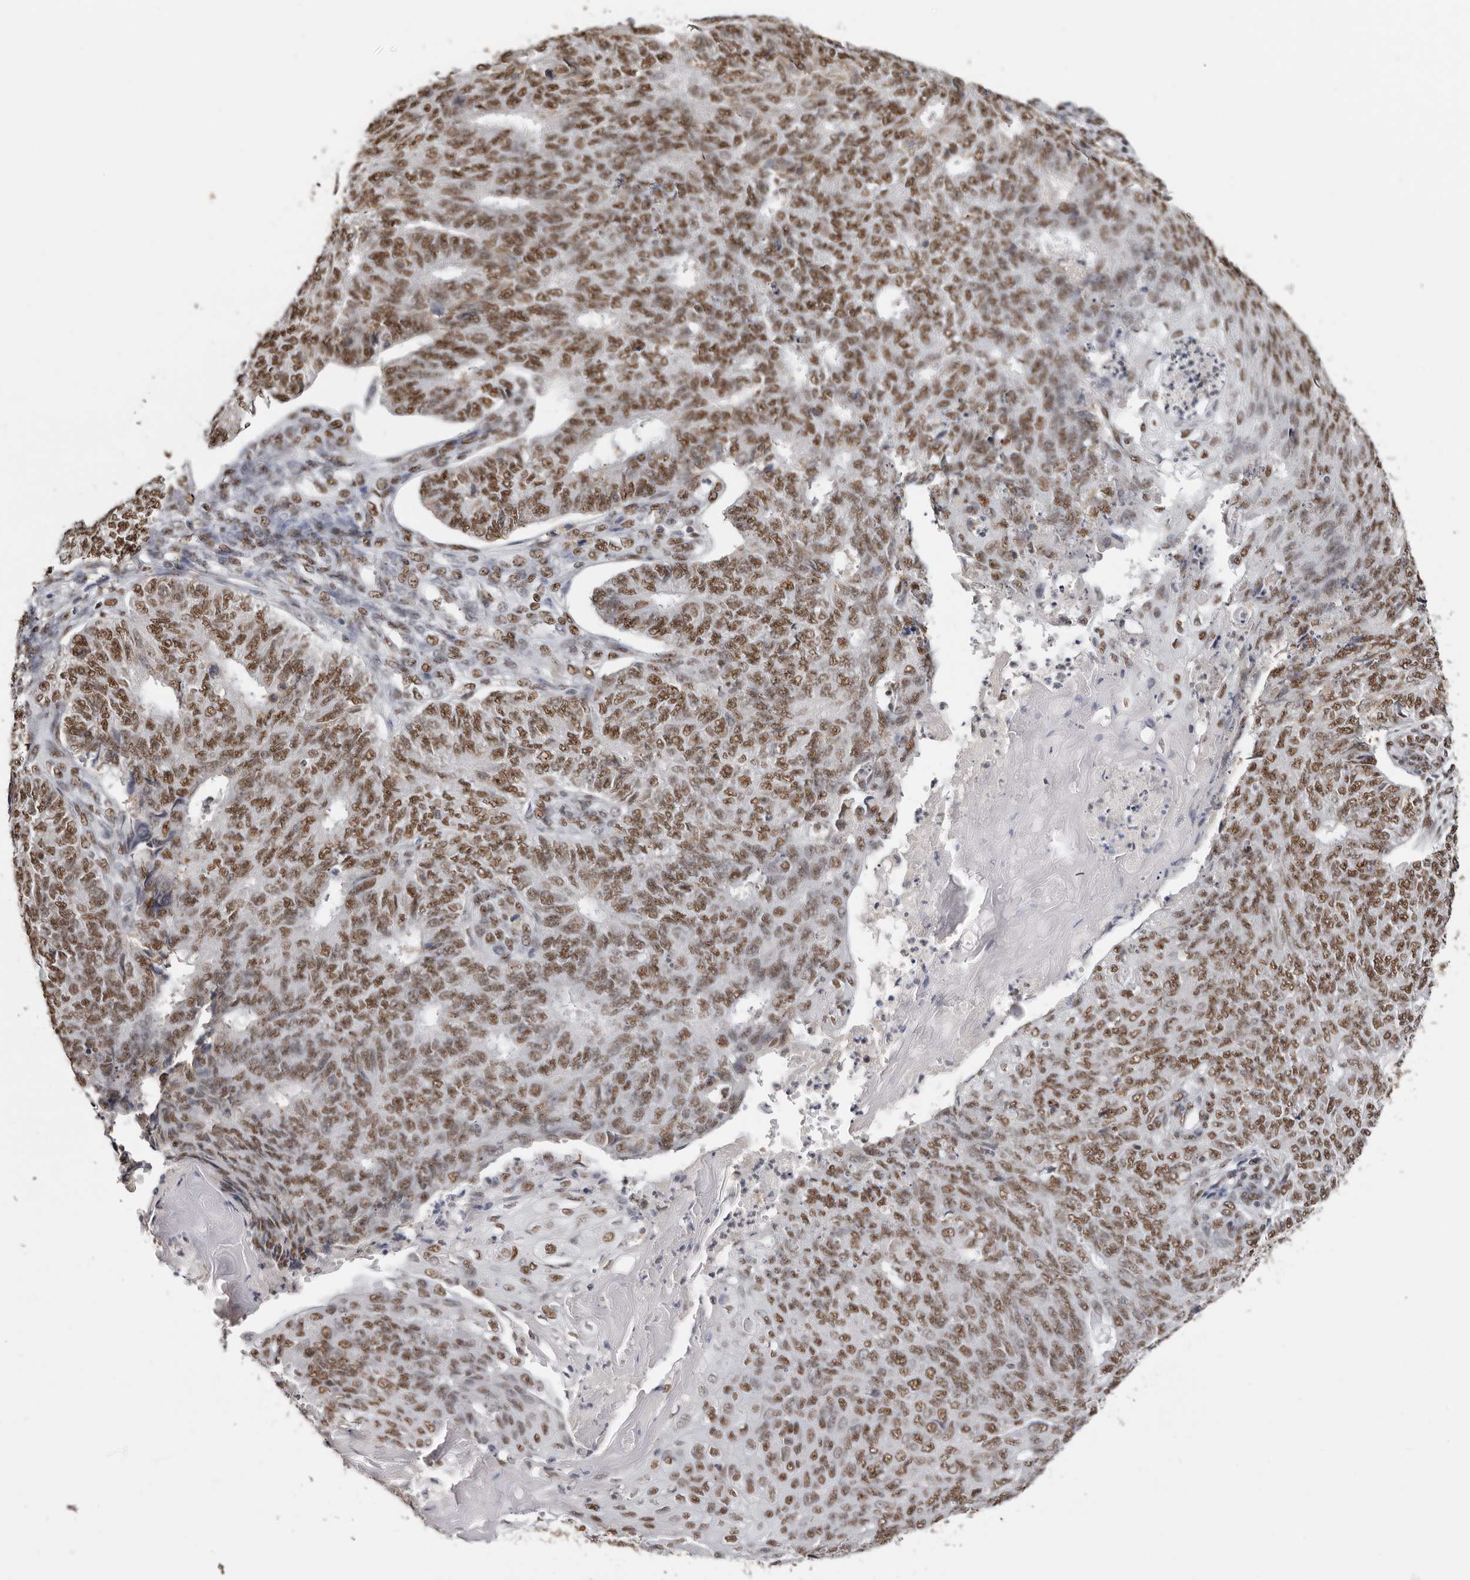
{"staining": {"intensity": "moderate", "quantity": ">75%", "location": "nuclear"}, "tissue": "endometrial cancer", "cell_type": "Tumor cells", "image_type": "cancer", "snomed": [{"axis": "morphology", "description": "Adenocarcinoma, NOS"}, {"axis": "topography", "description": "Endometrium"}], "caption": "An image showing moderate nuclear expression in about >75% of tumor cells in adenocarcinoma (endometrial), as visualized by brown immunohistochemical staining.", "gene": "SCAF4", "patient": {"sex": "female", "age": 32}}